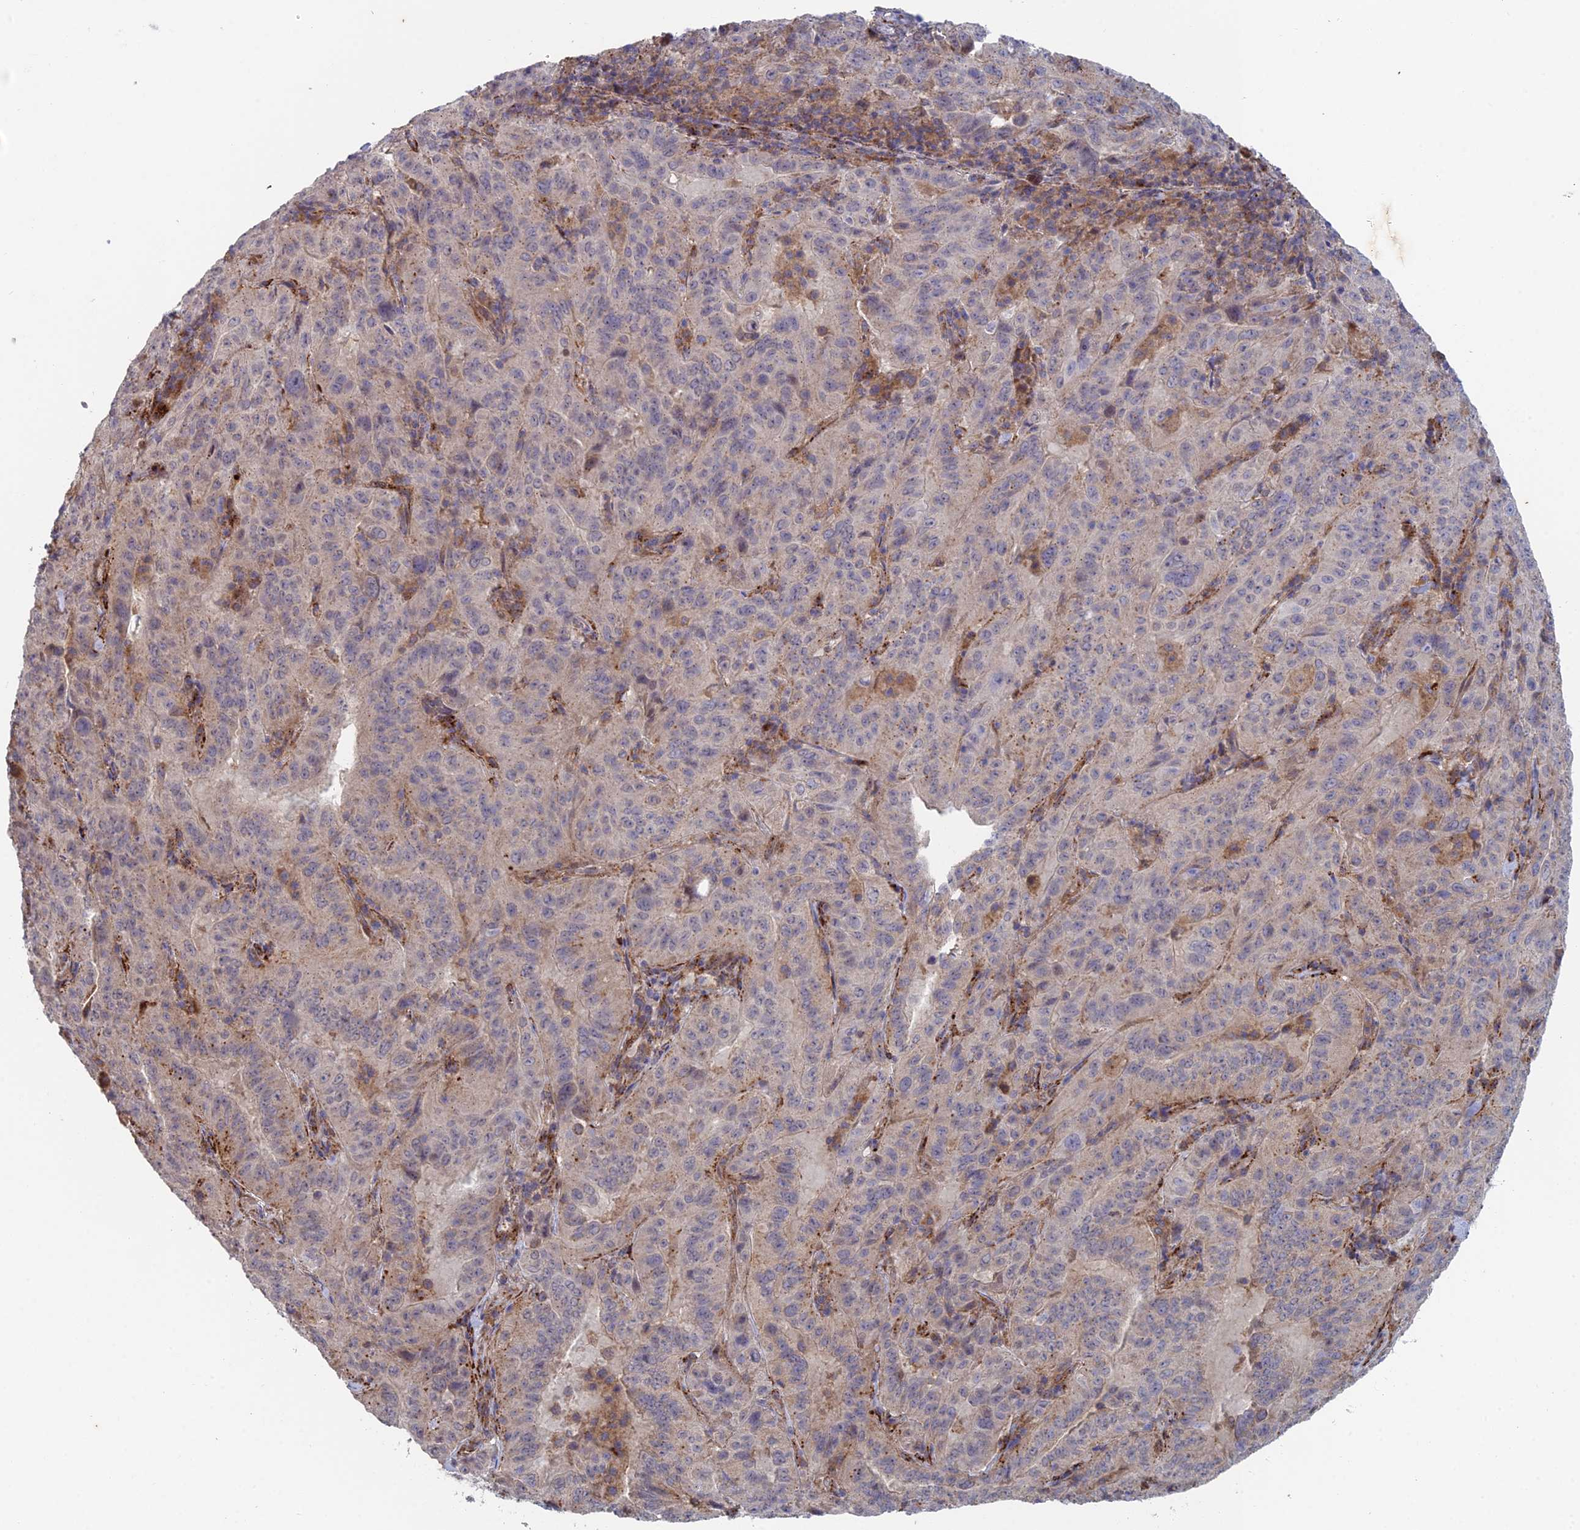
{"staining": {"intensity": "weak", "quantity": "<25%", "location": "cytoplasmic/membranous"}, "tissue": "pancreatic cancer", "cell_type": "Tumor cells", "image_type": "cancer", "snomed": [{"axis": "morphology", "description": "Adenocarcinoma, NOS"}, {"axis": "topography", "description": "Pancreas"}], "caption": "An immunohistochemistry (IHC) histopathology image of pancreatic cancer (adenocarcinoma) is shown. There is no staining in tumor cells of pancreatic cancer (adenocarcinoma).", "gene": "FOXS1", "patient": {"sex": "male", "age": 63}}